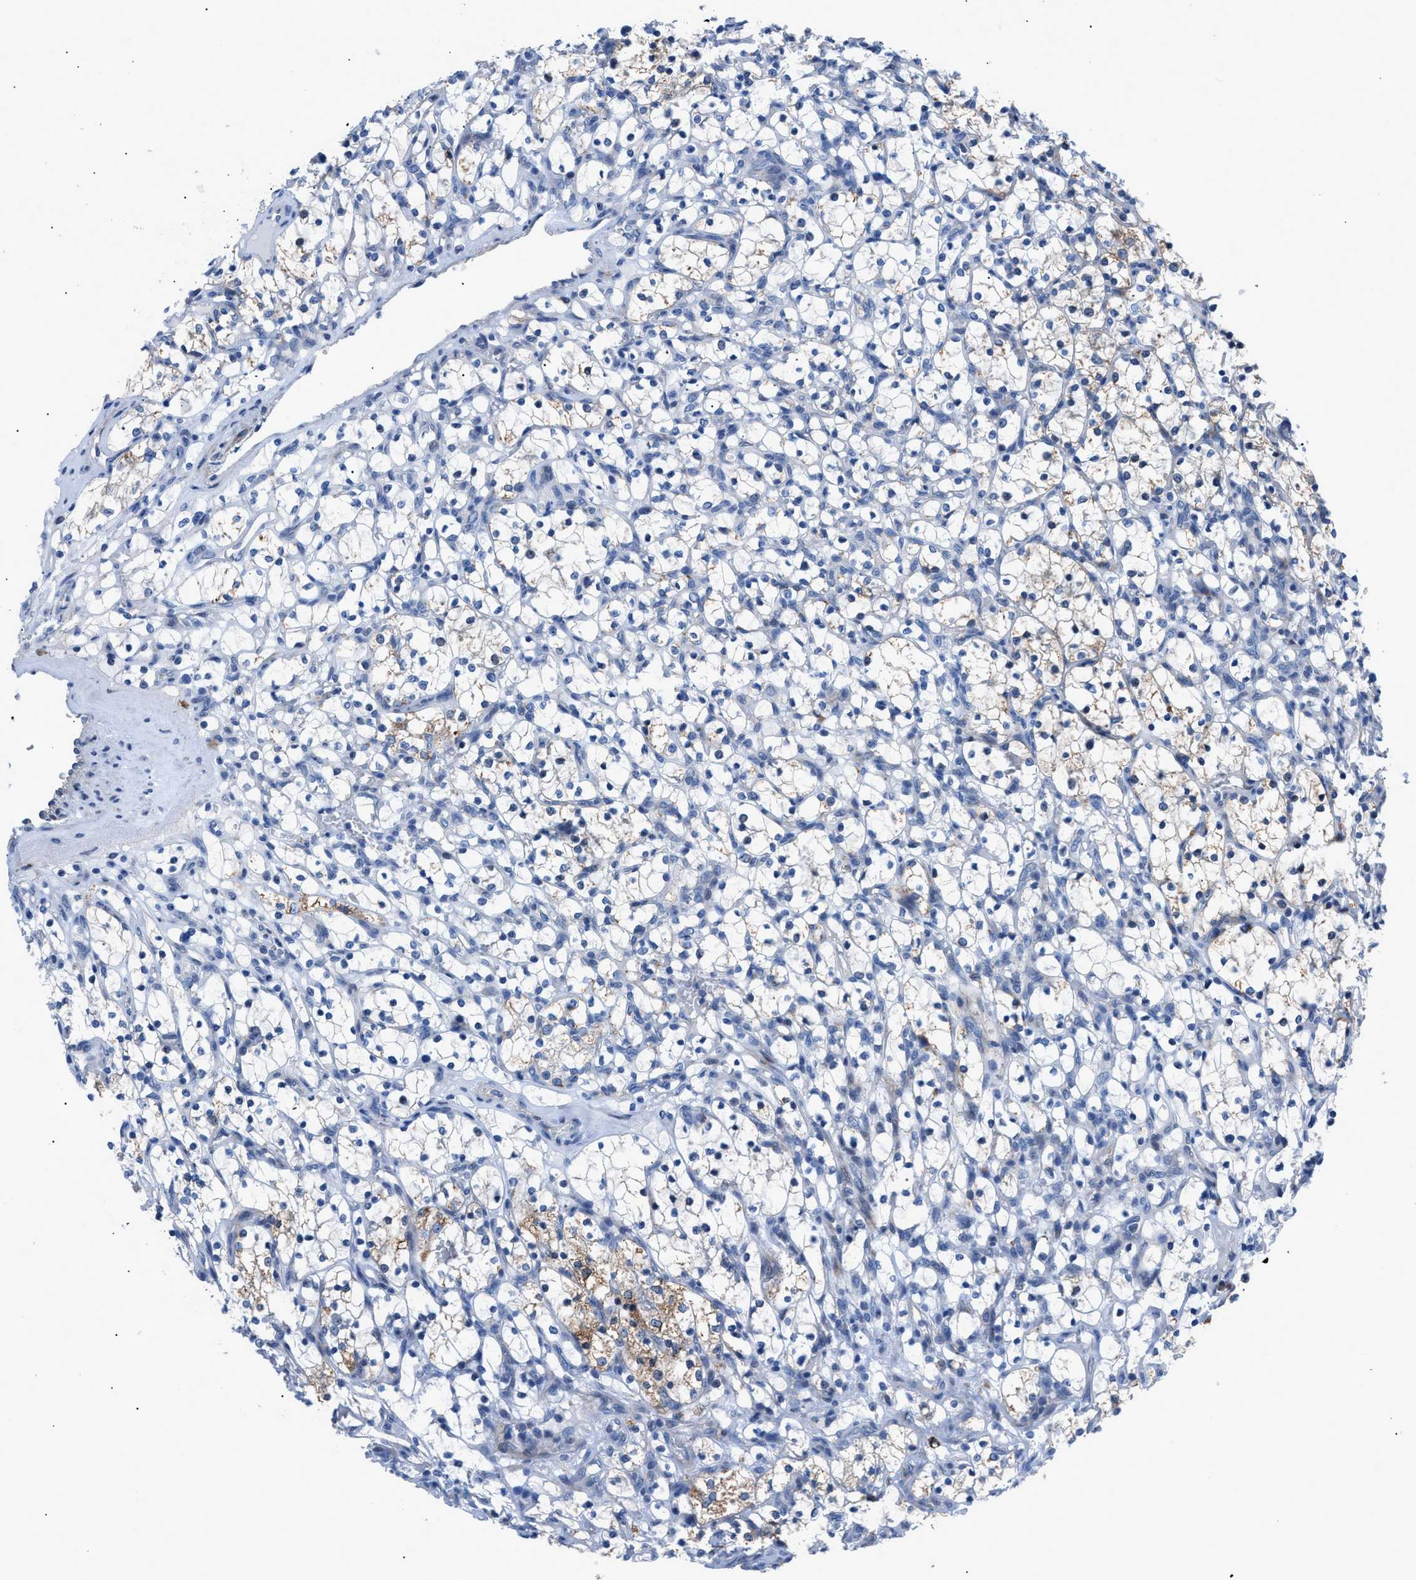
{"staining": {"intensity": "moderate", "quantity": "<25%", "location": "cytoplasmic/membranous"}, "tissue": "renal cancer", "cell_type": "Tumor cells", "image_type": "cancer", "snomed": [{"axis": "morphology", "description": "Adenocarcinoma, NOS"}, {"axis": "topography", "description": "Kidney"}], "caption": "IHC histopathology image of renal adenocarcinoma stained for a protein (brown), which exhibits low levels of moderate cytoplasmic/membranous expression in about <25% of tumor cells.", "gene": "UAP1", "patient": {"sex": "female", "age": 69}}